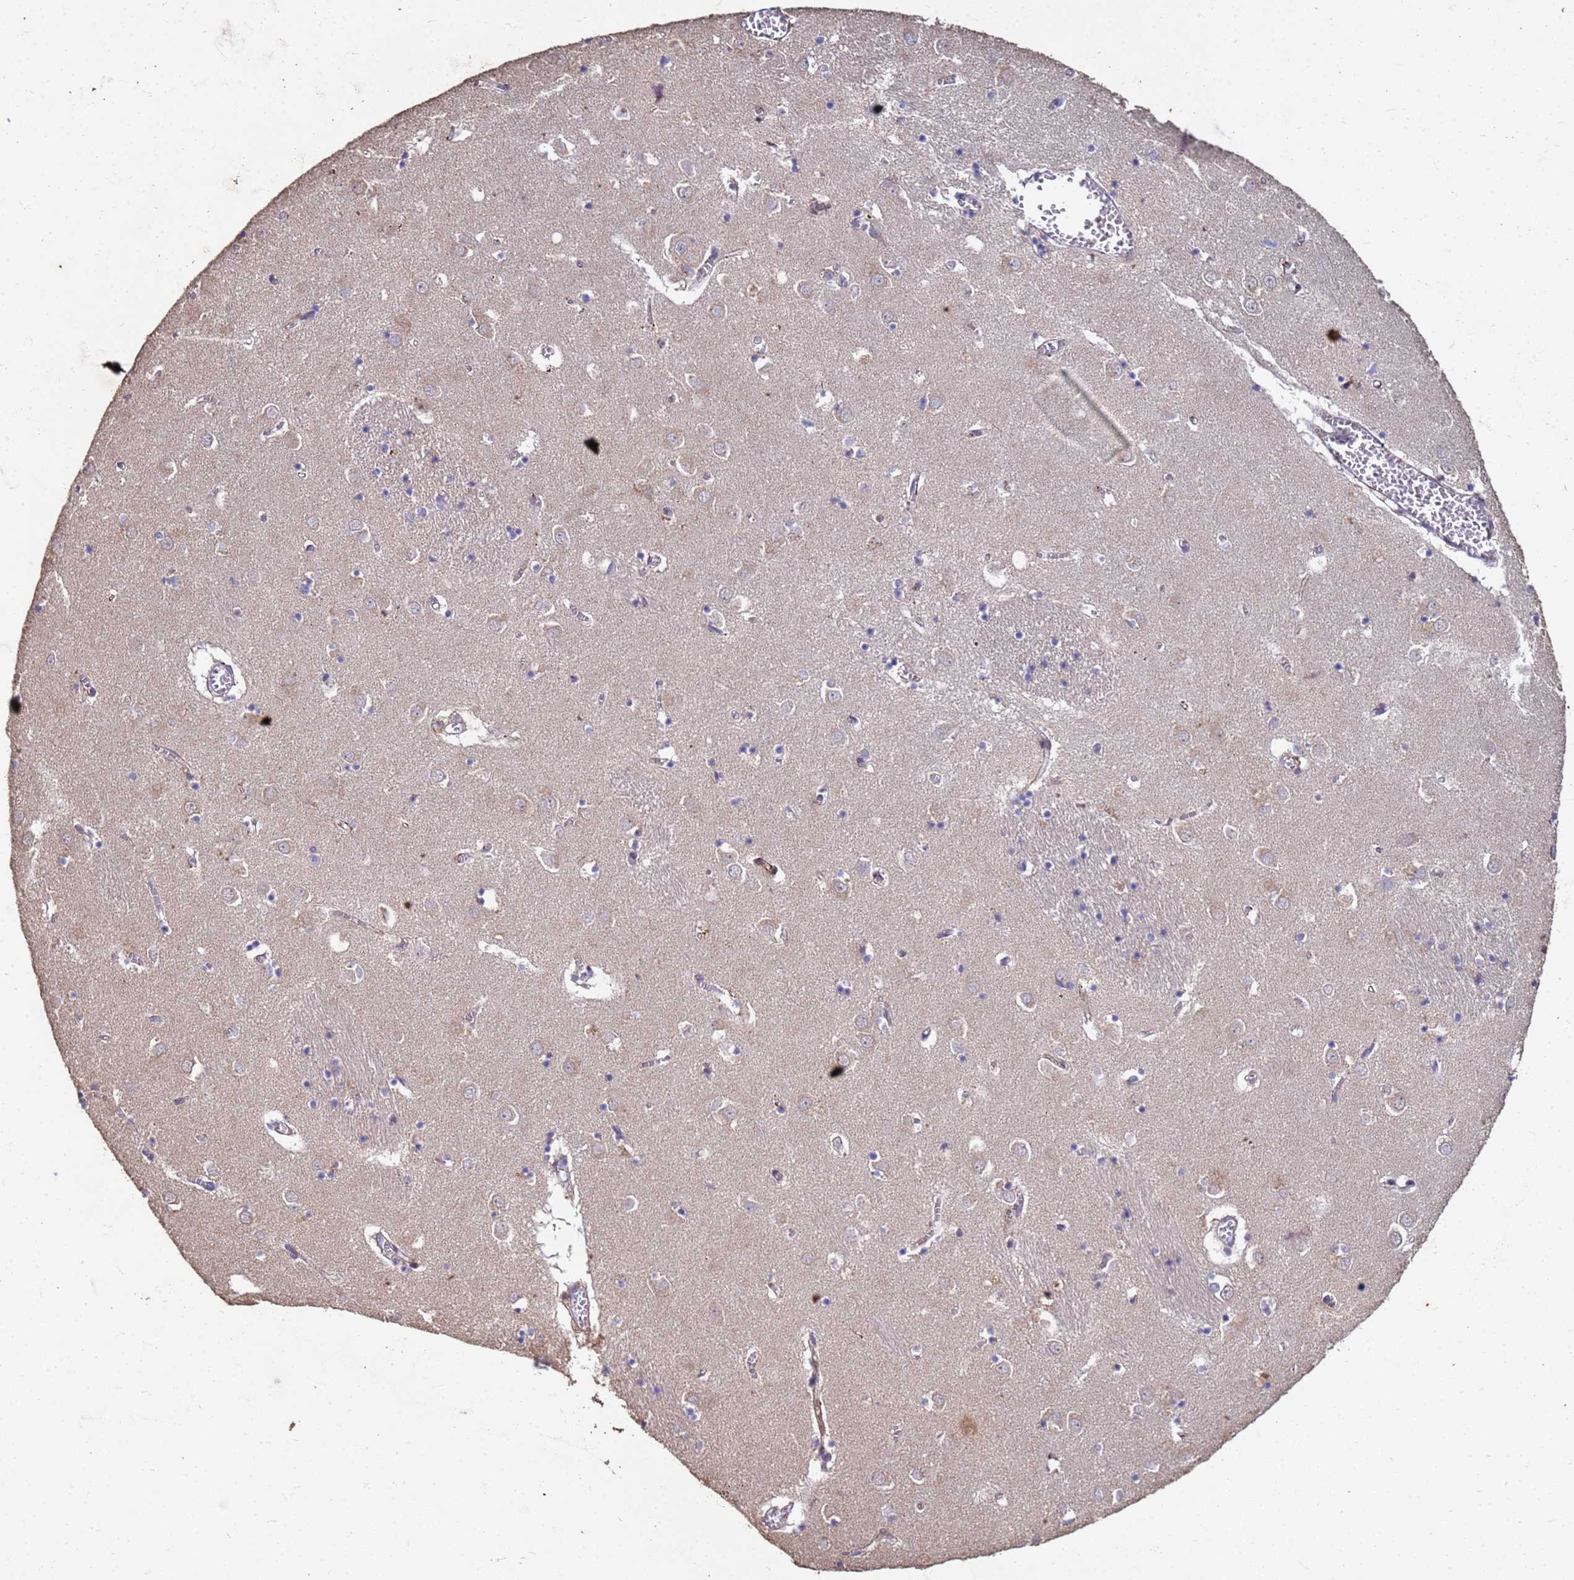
{"staining": {"intensity": "weak", "quantity": "<25%", "location": "cytoplasmic/membranous"}, "tissue": "caudate", "cell_type": "Glial cells", "image_type": "normal", "snomed": [{"axis": "morphology", "description": "Normal tissue, NOS"}, {"axis": "topography", "description": "Lateral ventricle wall"}], "caption": "High magnification brightfield microscopy of benign caudate stained with DAB (3,3'-diaminobenzidine) (brown) and counterstained with hematoxylin (blue): glial cells show no significant expression. (Stains: DAB immunohistochemistry (IHC) with hematoxylin counter stain, Microscopy: brightfield microscopy at high magnification).", "gene": "SLC25A15", "patient": {"sex": "male", "age": 70}}